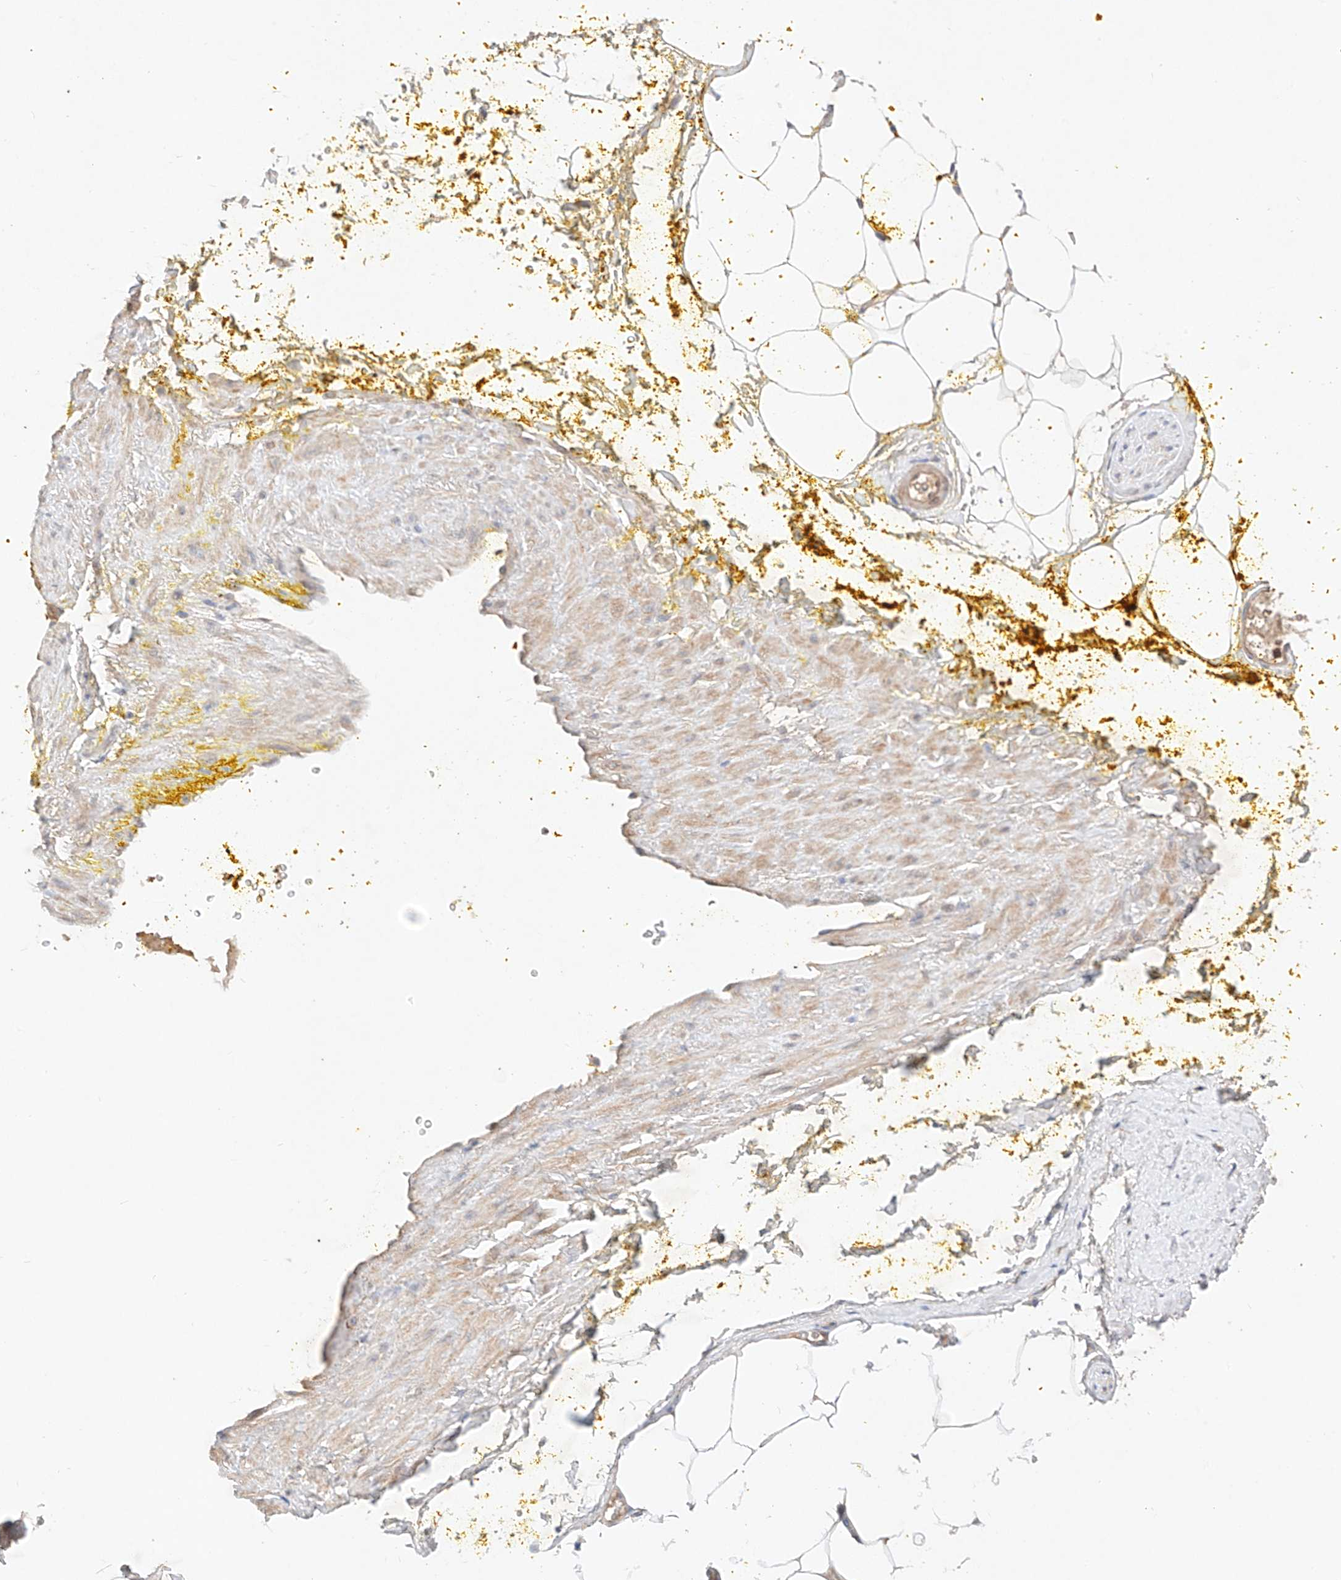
{"staining": {"intensity": "negative", "quantity": "none", "location": "none"}, "tissue": "adipose tissue", "cell_type": "Adipocytes", "image_type": "normal", "snomed": [{"axis": "morphology", "description": "Normal tissue, NOS"}, {"axis": "morphology", "description": "Adenocarcinoma, Low grade"}, {"axis": "topography", "description": "Prostate"}, {"axis": "topography", "description": "Peripheral nerve tissue"}], "caption": "Adipose tissue stained for a protein using immunohistochemistry displays no positivity adipocytes.", "gene": "ZNF124", "patient": {"sex": "male", "age": 63}}